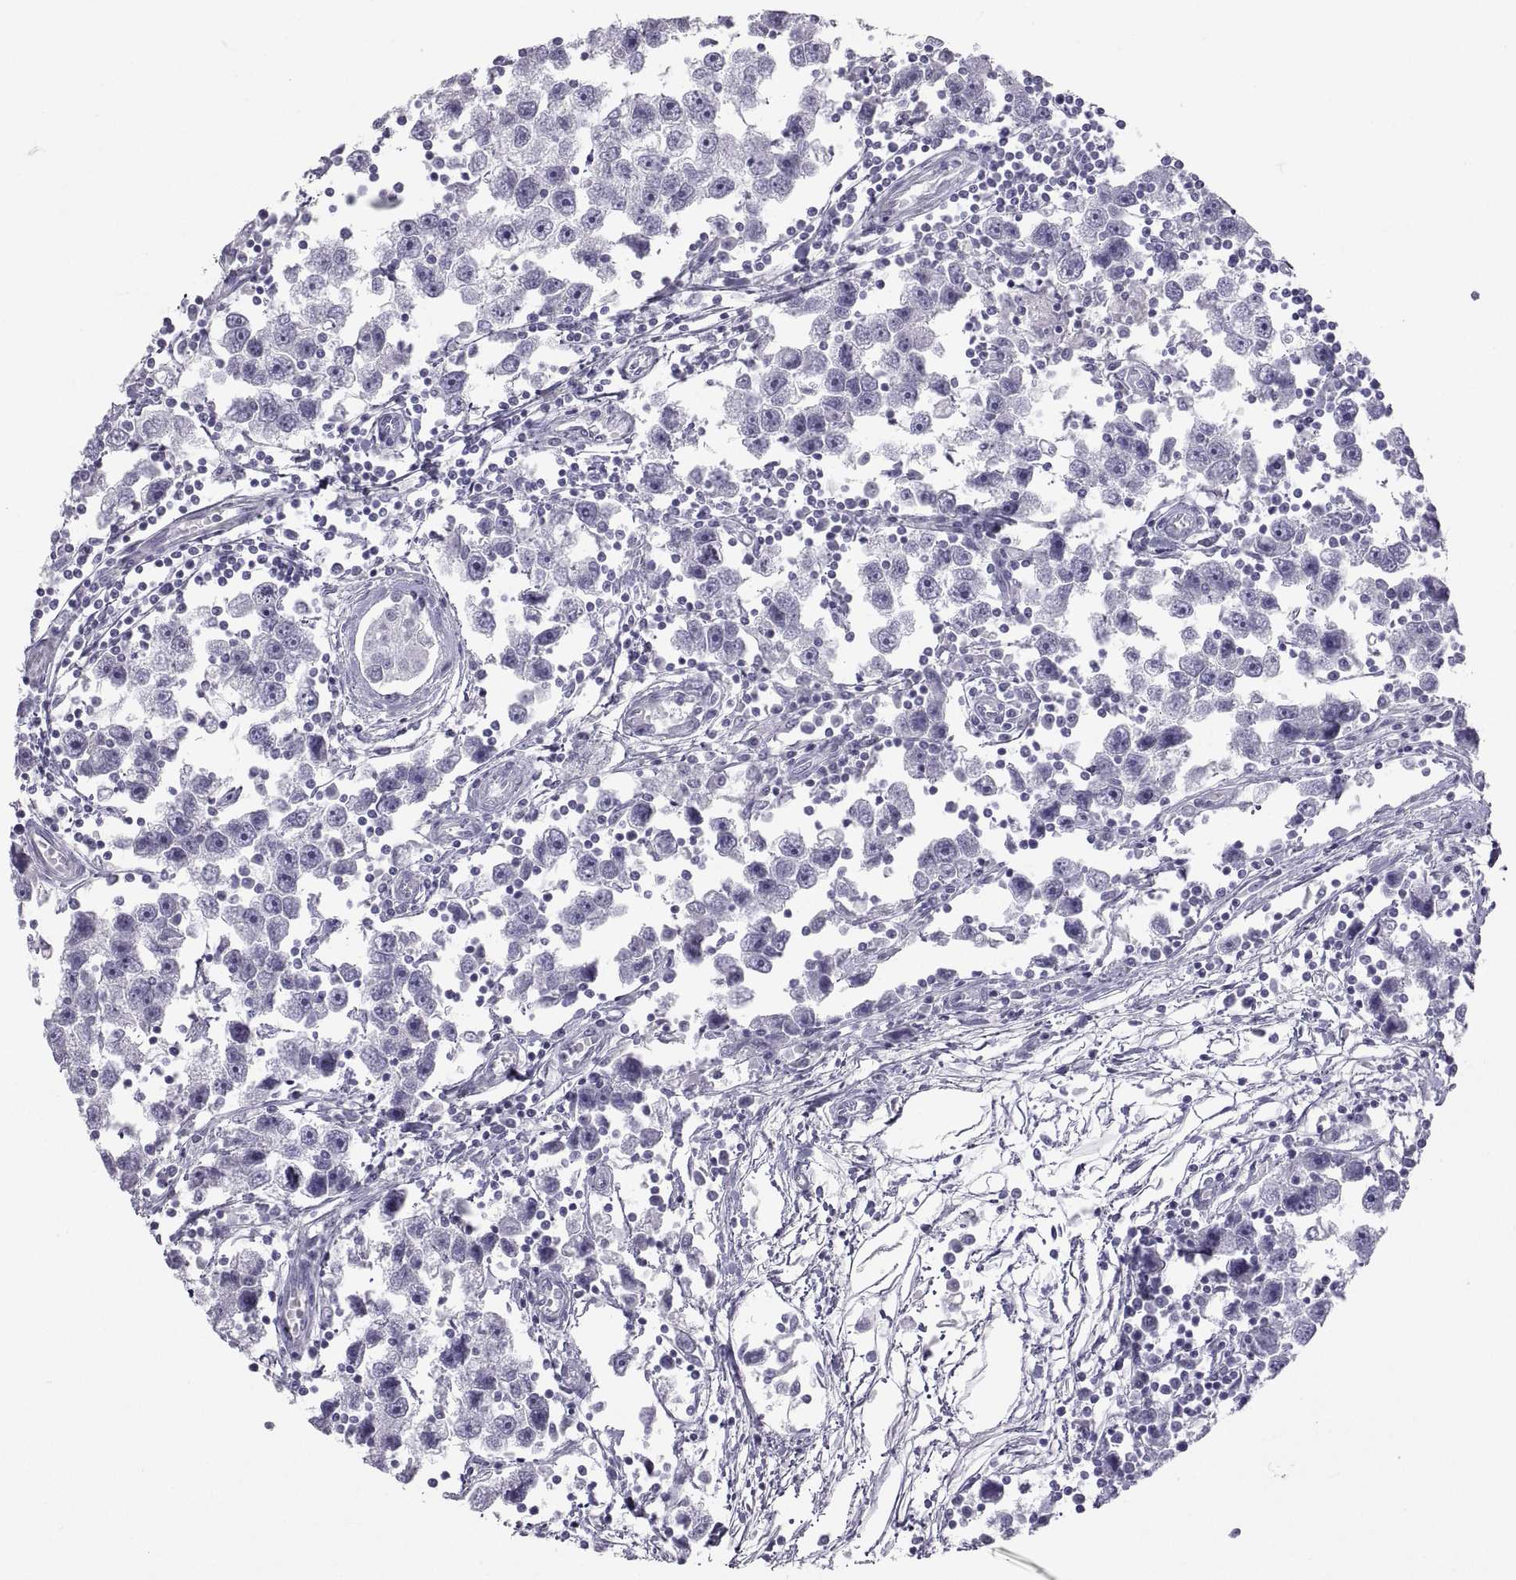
{"staining": {"intensity": "negative", "quantity": "none", "location": "none"}, "tissue": "testis cancer", "cell_type": "Tumor cells", "image_type": "cancer", "snomed": [{"axis": "morphology", "description": "Seminoma, NOS"}, {"axis": "topography", "description": "Testis"}], "caption": "There is no significant positivity in tumor cells of testis cancer (seminoma). The staining is performed using DAB (3,3'-diaminobenzidine) brown chromogen with nuclei counter-stained in using hematoxylin.", "gene": "PCSK1N", "patient": {"sex": "male", "age": 30}}